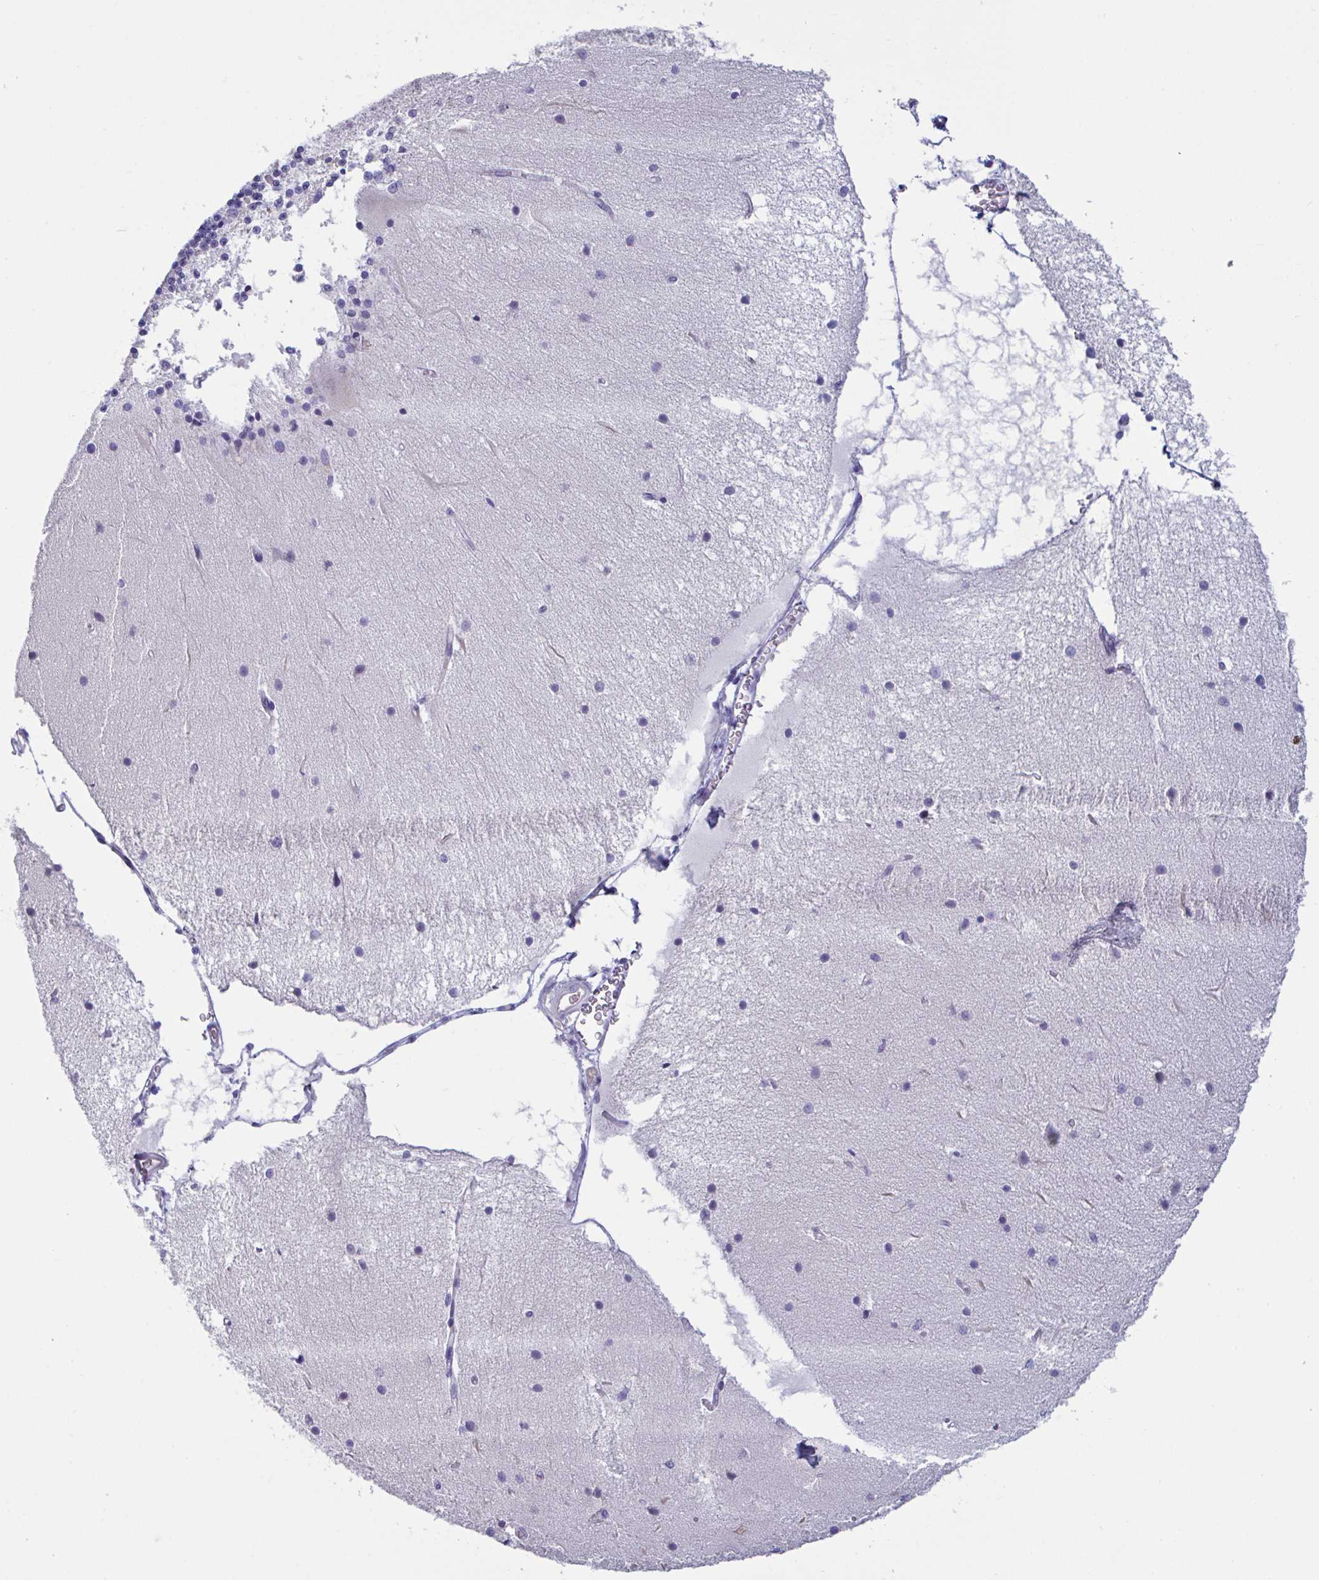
{"staining": {"intensity": "negative", "quantity": "none", "location": "none"}, "tissue": "cerebellum", "cell_type": "Cells in granular layer", "image_type": "normal", "snomed": [{"axis": "morphology", "description": "Normal tissue, NOS"}, {"axis": "topography", "description": "Cerebellum"}], "caption": "A high-resolution histopathology image shows immunohistochemistry staining of normal cerebellum, which reveals no significant expression in cells in granular layer. (Brightfield microscopy of DAB IHC at high magnification).", "gene": "MS4A14", "patient": {"sex": "female", "age": 54}}